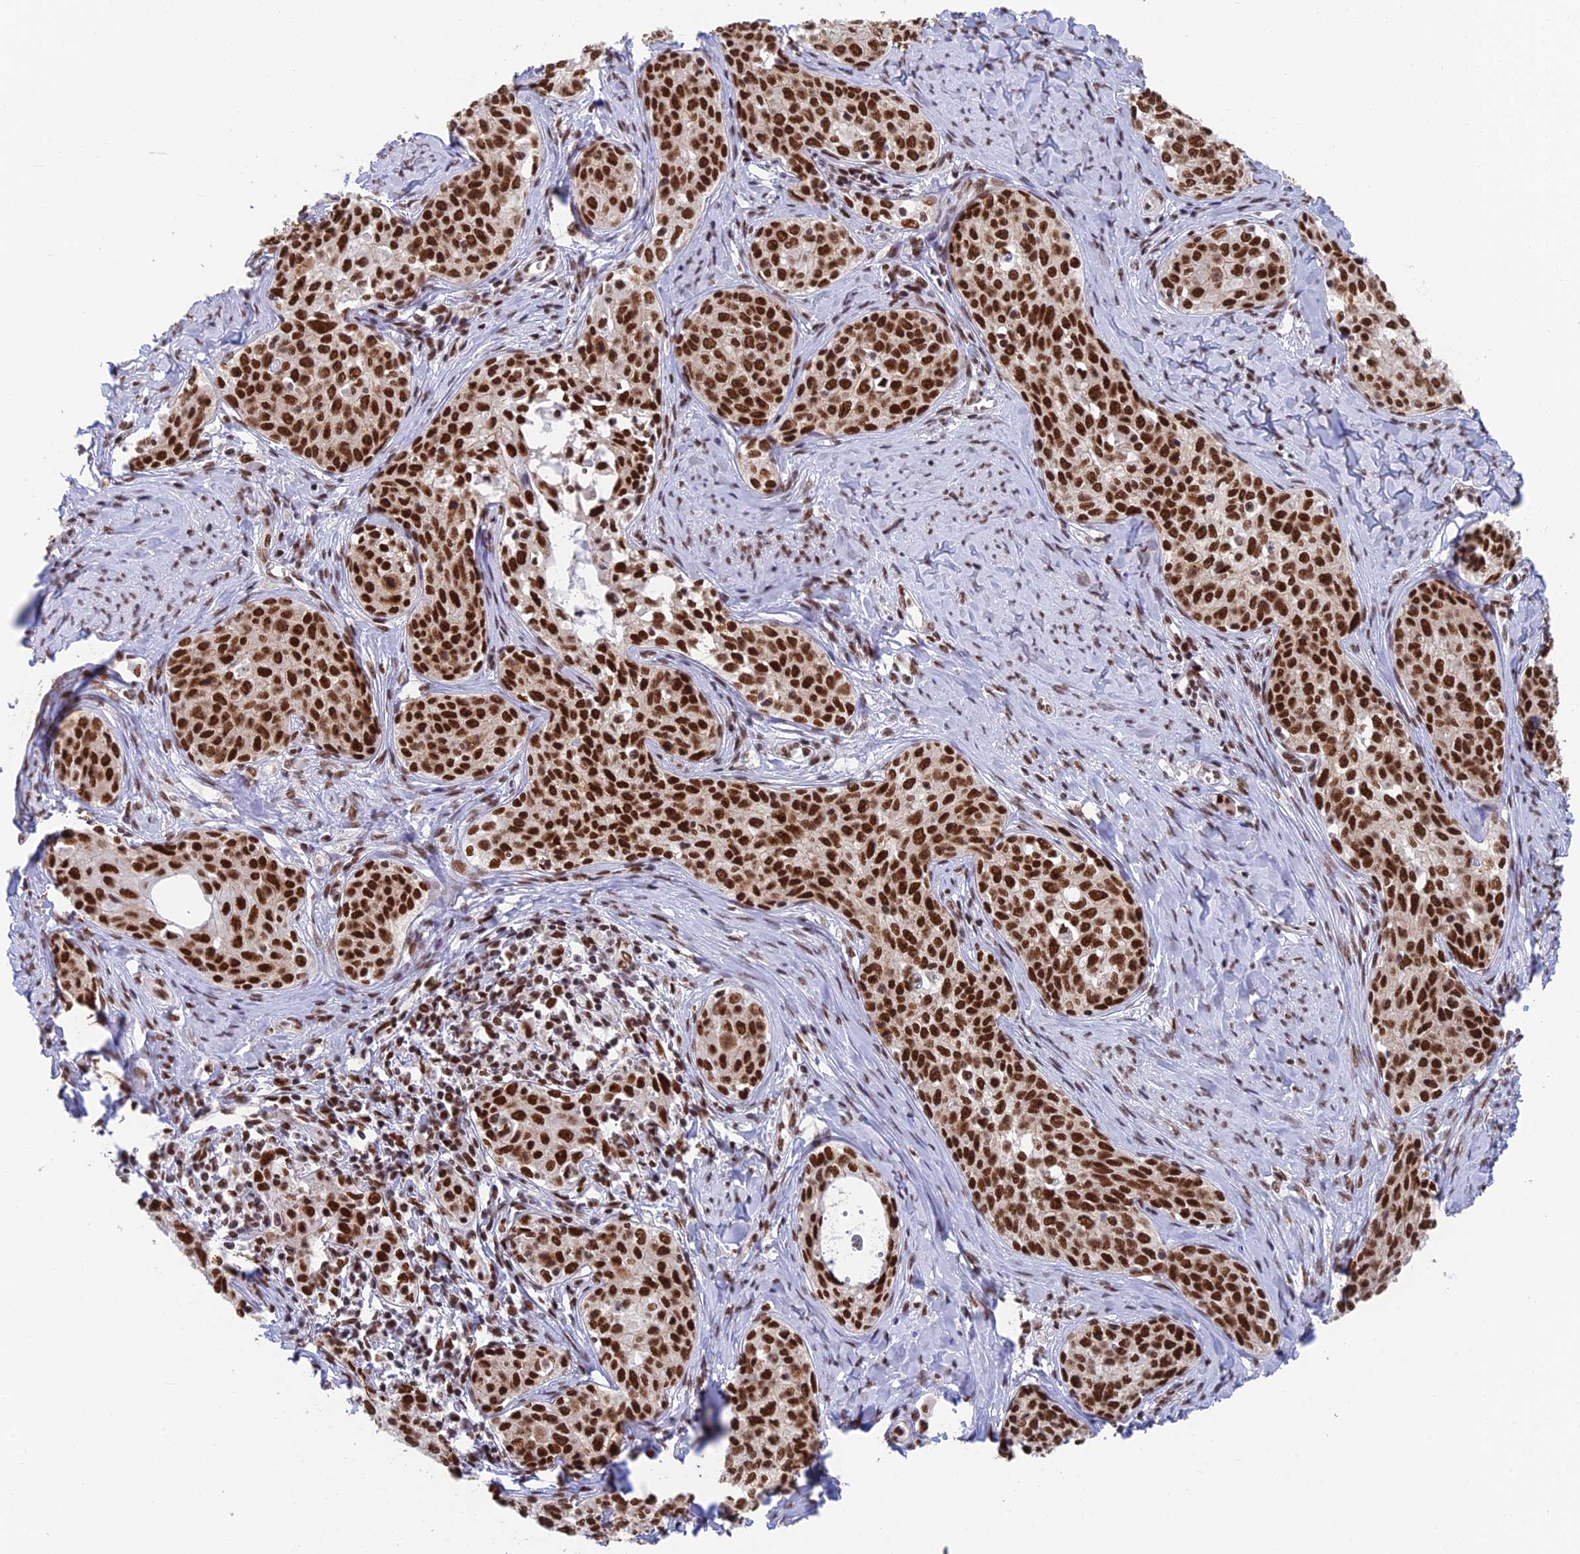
{"staining": {"intensity": "strong", "quantity": ">75%", "location": "nuclear"}, "tissue": "cervical cancer", "cell_type": "Tumor cells", "image_type": "cancer", "snomed": [{"axis": "morphology", "description": "Squamous cell carcinoma, NOS"}, {"axis": "morphology", "description": "Adenocarcinoma, NOS"}, {"axis": "topography", "description": "Cervix"}], "caption": "Protein analysis of cervical cancer (adenocarcinoma) tissue shows strong nuclear expression in about >75% of tumor cells.", "gene": "EEF1AKMT3", "patient": {"sex": "female", "age": 52}}